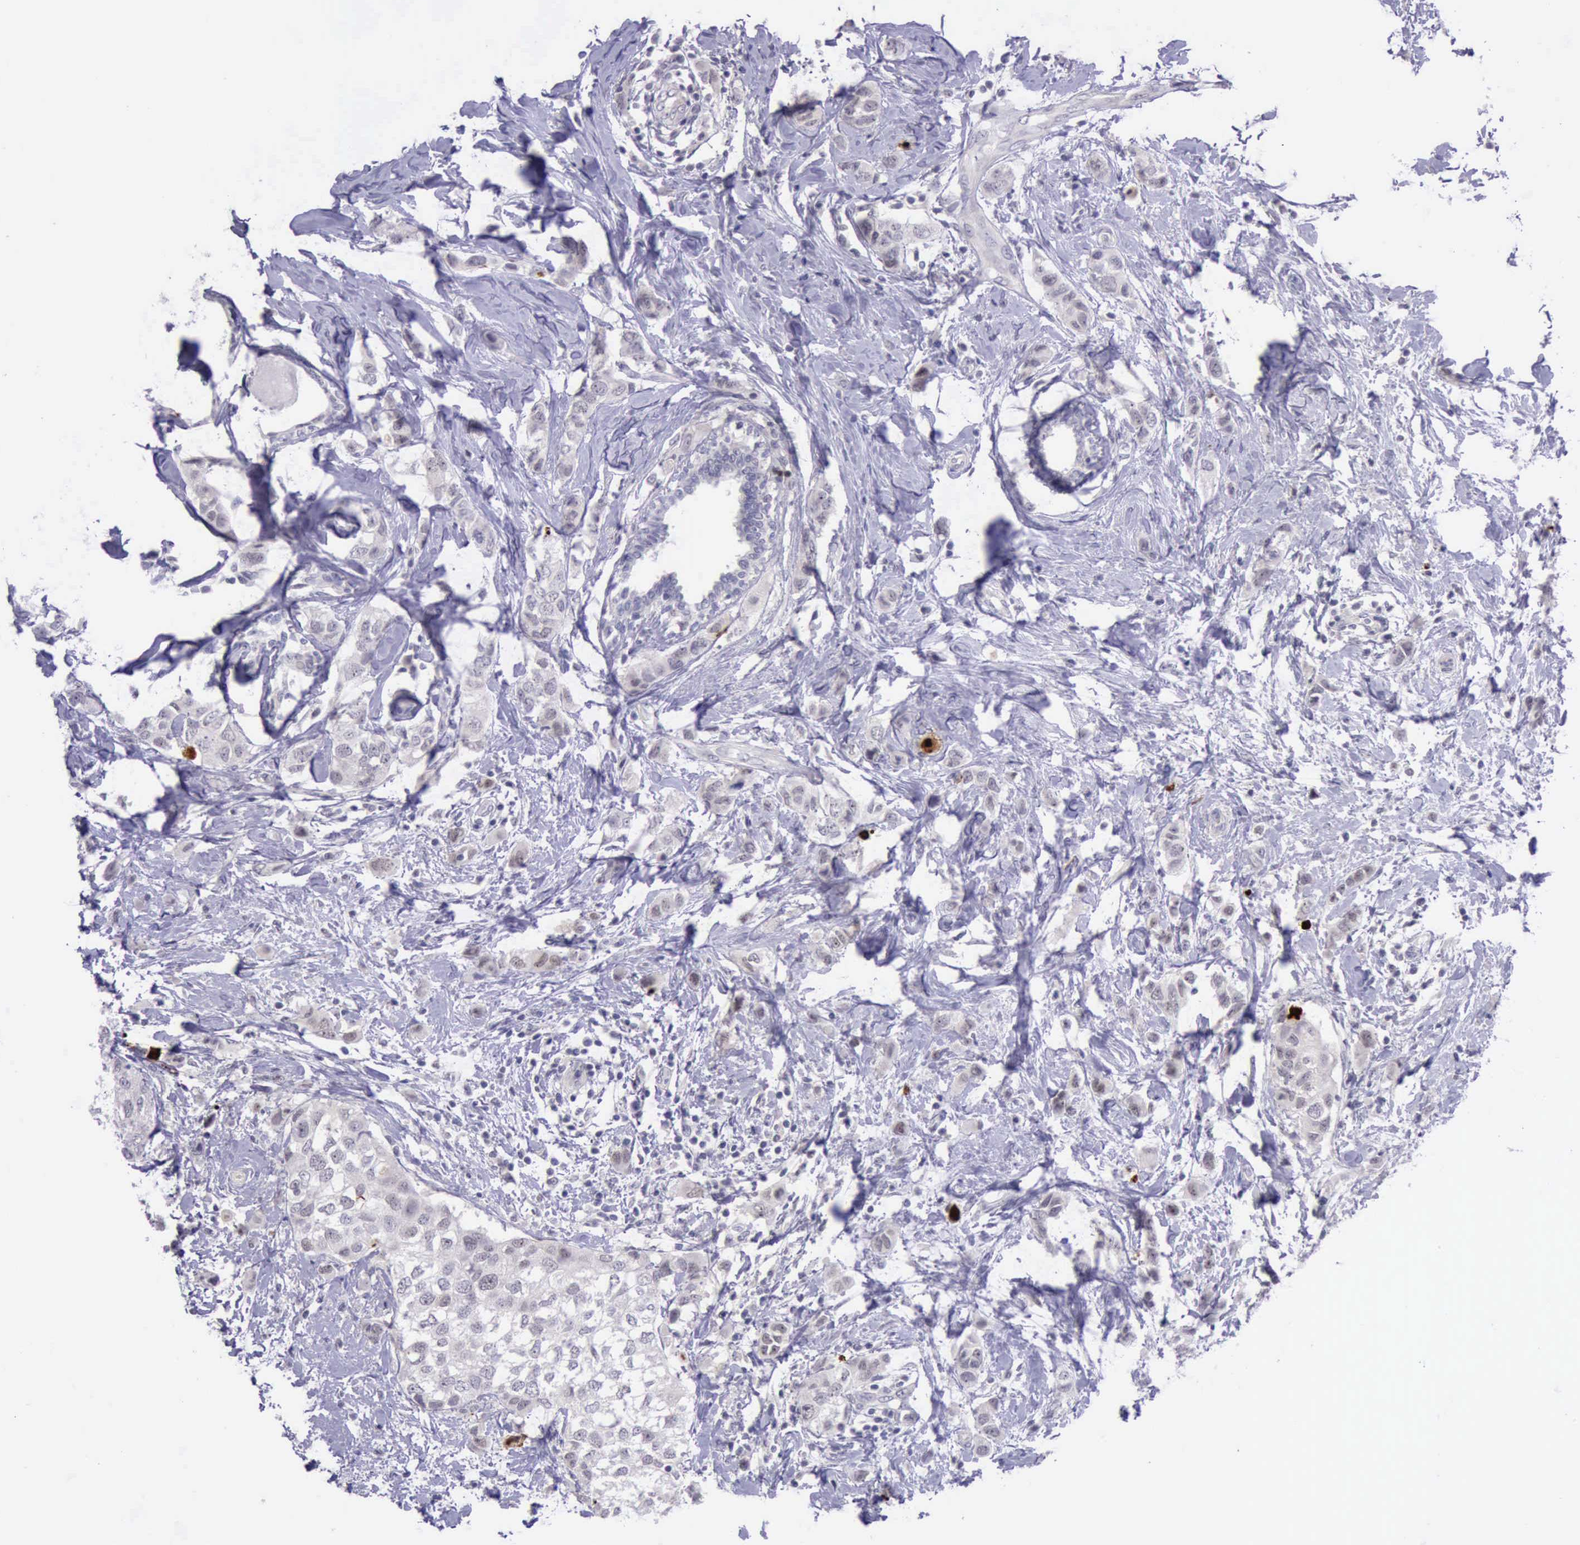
{"staining": {"intensity": "strong", "quantity": "<25%", "location": "nuclear"}, "tissue": "breast cancer", "cell_type": "Tumor cells", "image_type": "cancer", "snomed": [{"axis": "morphology", "description": "Normal tissue, NOS"}, {"axis": "morphology", "description": "Duct carcinoma"}, {"axis": "topography", "description": "Breast"}], "caption": "Immunohistochemistry (IHC) (DAB (3,3'-diaminobenzidine)) staining of human intraductal carcinoma (breast) exhibits strong nuclear protein positivity in about <25% of tumor cells.", "gene": "PARP1", "patient": {"sex": "female", "age": 50}}